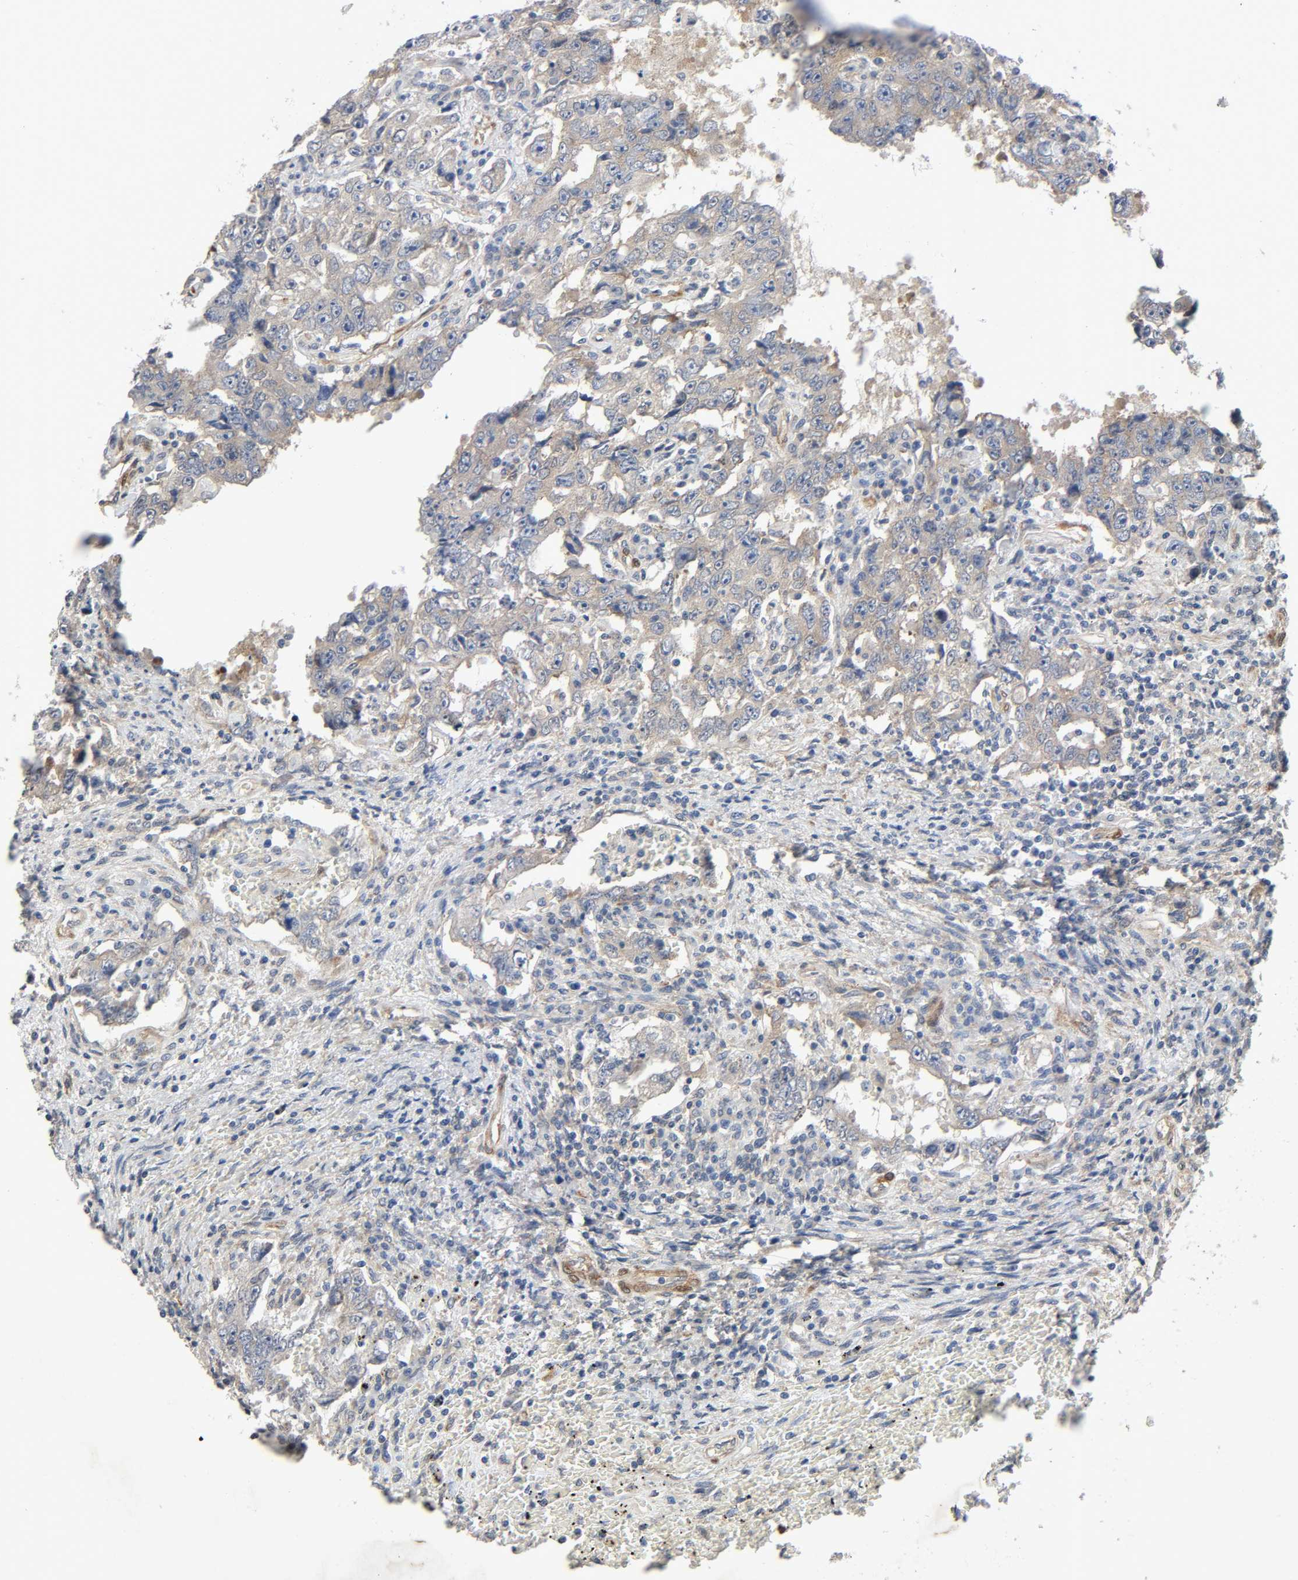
{"staining": {"intensity": "weak", "quantity": ">75%", "location": "cytoplasmic/membranous"}, "tissue": "testis cancer", "cell_type": "Tumor cells", "image_type": "cancer", "snomed": [{"axis": "morphology", "description": "Carcinoma, Embryonal, NOS"}, {"axis": "topography", "description": "Testis"}], "caption": "Immunohistochemical staining of human testis embryonal carcinoma exhibits low levels of weak cytoplasmic/membranous staining in approximately >75% of tumor cells. (DAB IHC with brightfield microscopy, high magnification).", "gene": "PTK2", "patient": {"sex": "male", "age": 26}}